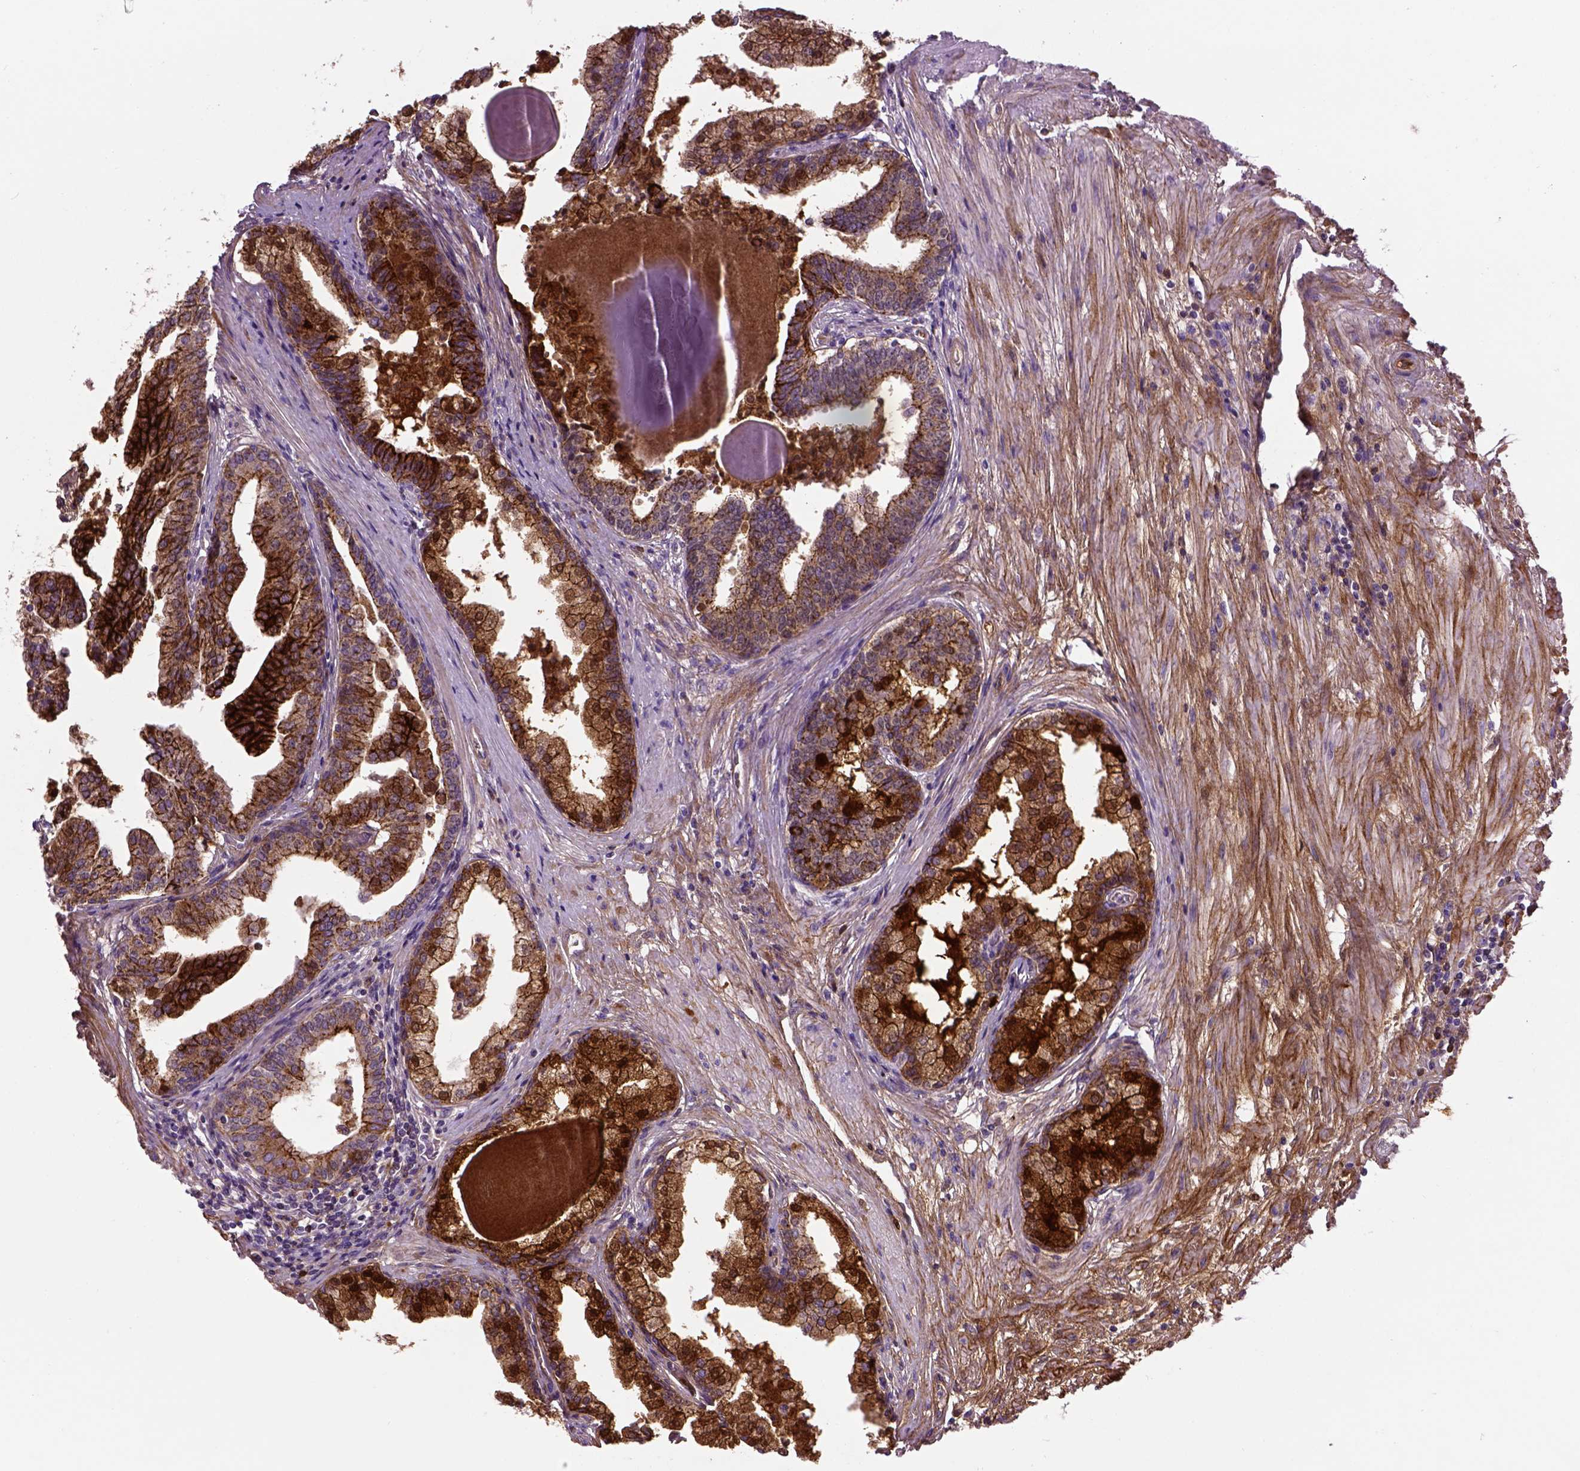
{"staining": {"intensity": "strong", "quantity": ">75%", "location": "cytoplasmic/membranous"}, "tissue": "prostate cancer", "cell_type": "Tumor cells", "image_type": "cancer", "snomed": [{"axis": "morphology", "description": "Adenocarcinoma, NOS"}, {"axis": "topography", "description": "Prostate and seminal vesicle, NOS"}, {"axis": "topography", "description": "Prostate"}], "caption": "Immunohistochemical staining of prostate cancer (adenocarcinoma) reveals high levels of strong cytoplasmic/membranous protein expression in approximately >75% of tumor cells. (DAB (3,3'-diaminobenzidine) = brown stain, brightfield microscopy at high magnification).", "gene": "CDH1", "patient": {"sex": "male", "age": 44}}